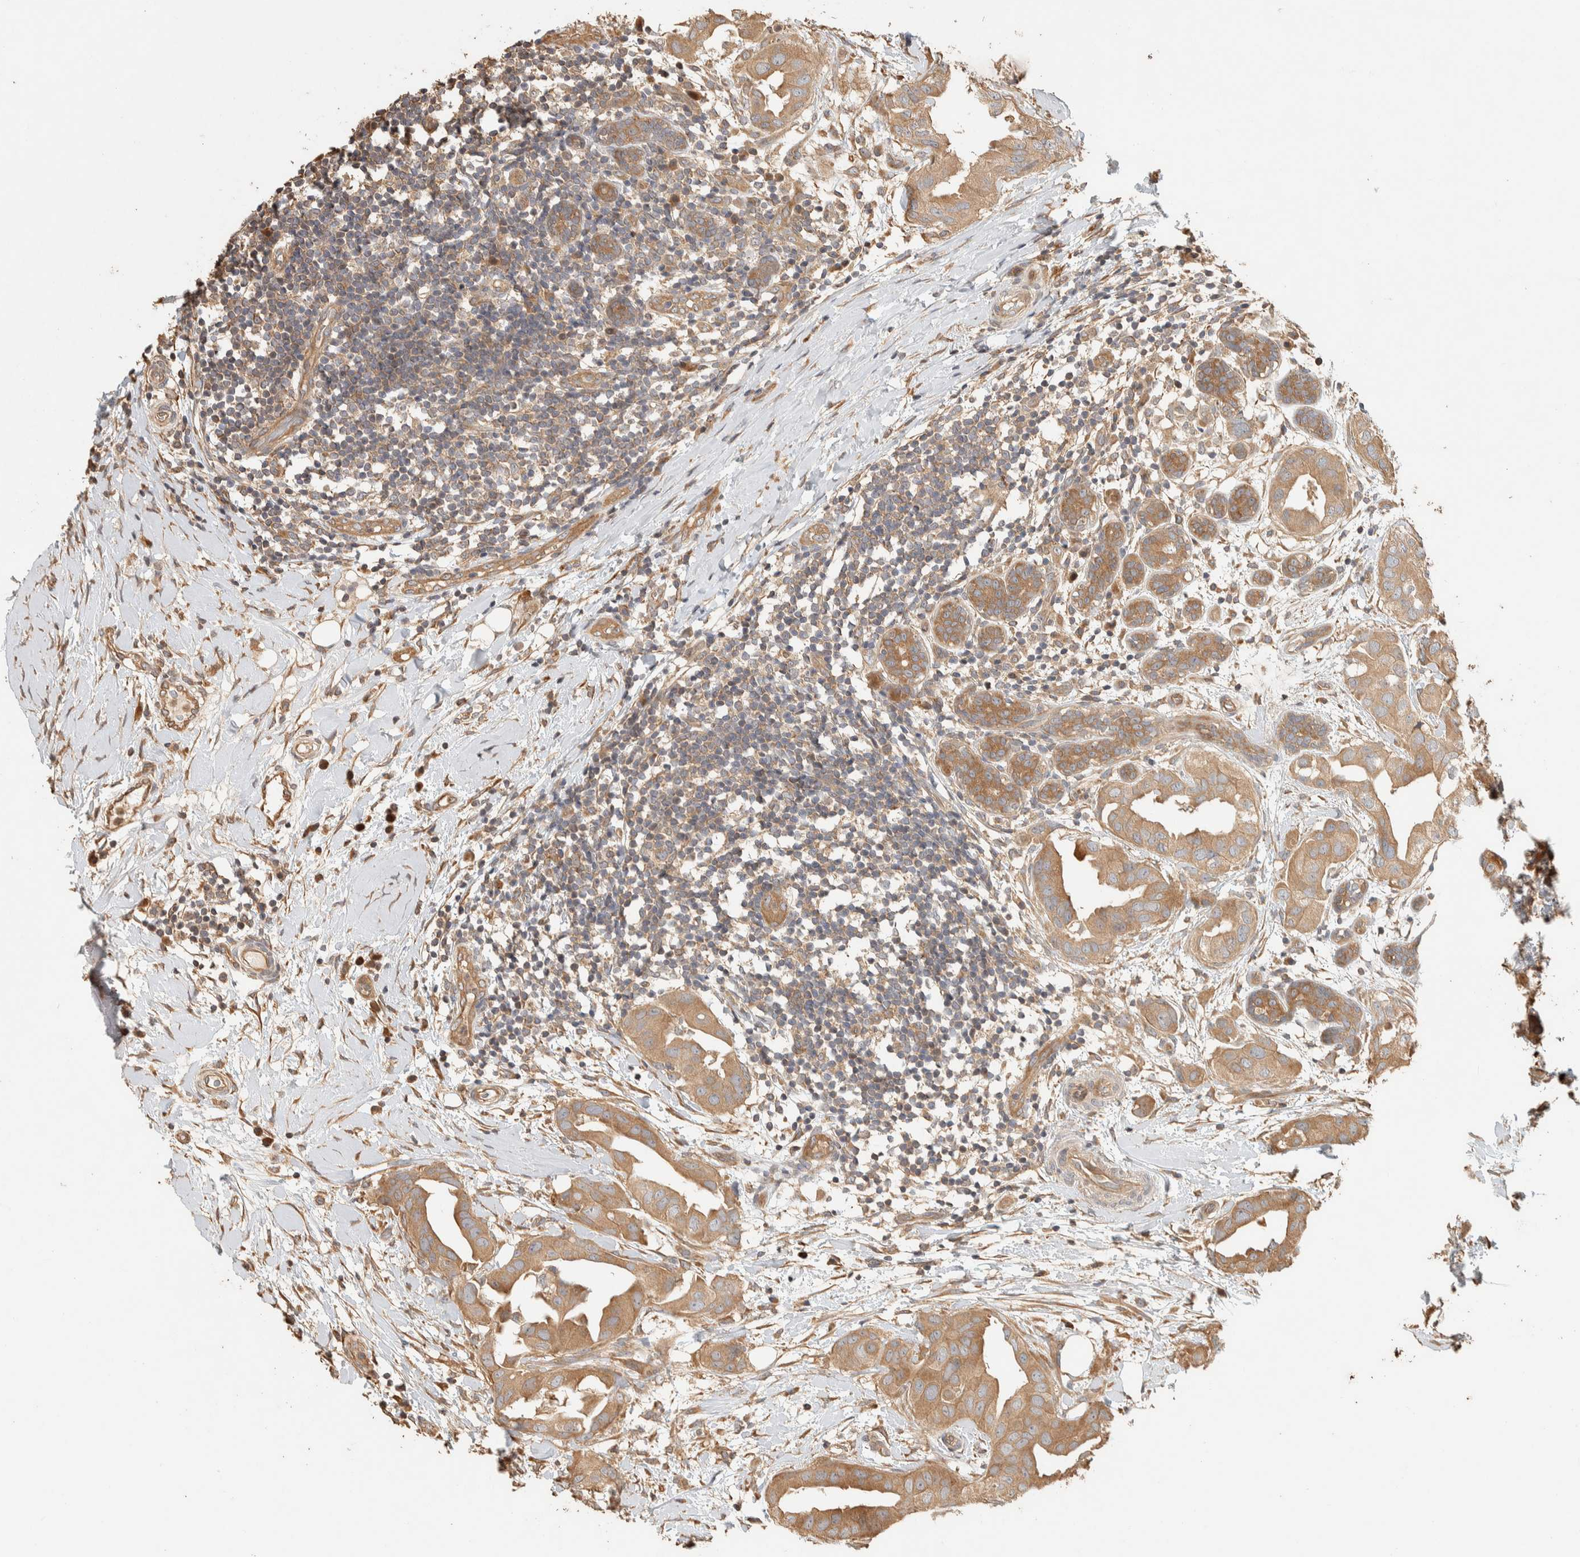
{"staining": {"intensity": "moderate", "quantity": ">75%", "location": "cytoplasmic/membranous"}, "tissue": "breast cancer", "cell_type": "Tumor cells", "image_type": "cancer", "snomed": [{"axis": "morphology", "description": "Duct carcinoma"}, {"axis": "topography", "description": "Breast"}], "caption": "IHC histopathology image of neoplastic tissue: human breast cancer stained using immunohistochemistry exhibits medium levels of moderate protein expression localized specifically in the cytoplasmic/membranous of tumor cells, appearing as a cytoplasmic/membranous brown color.", "gene": "EXOC7", "patient": {"sex": "female", "age": 40}}